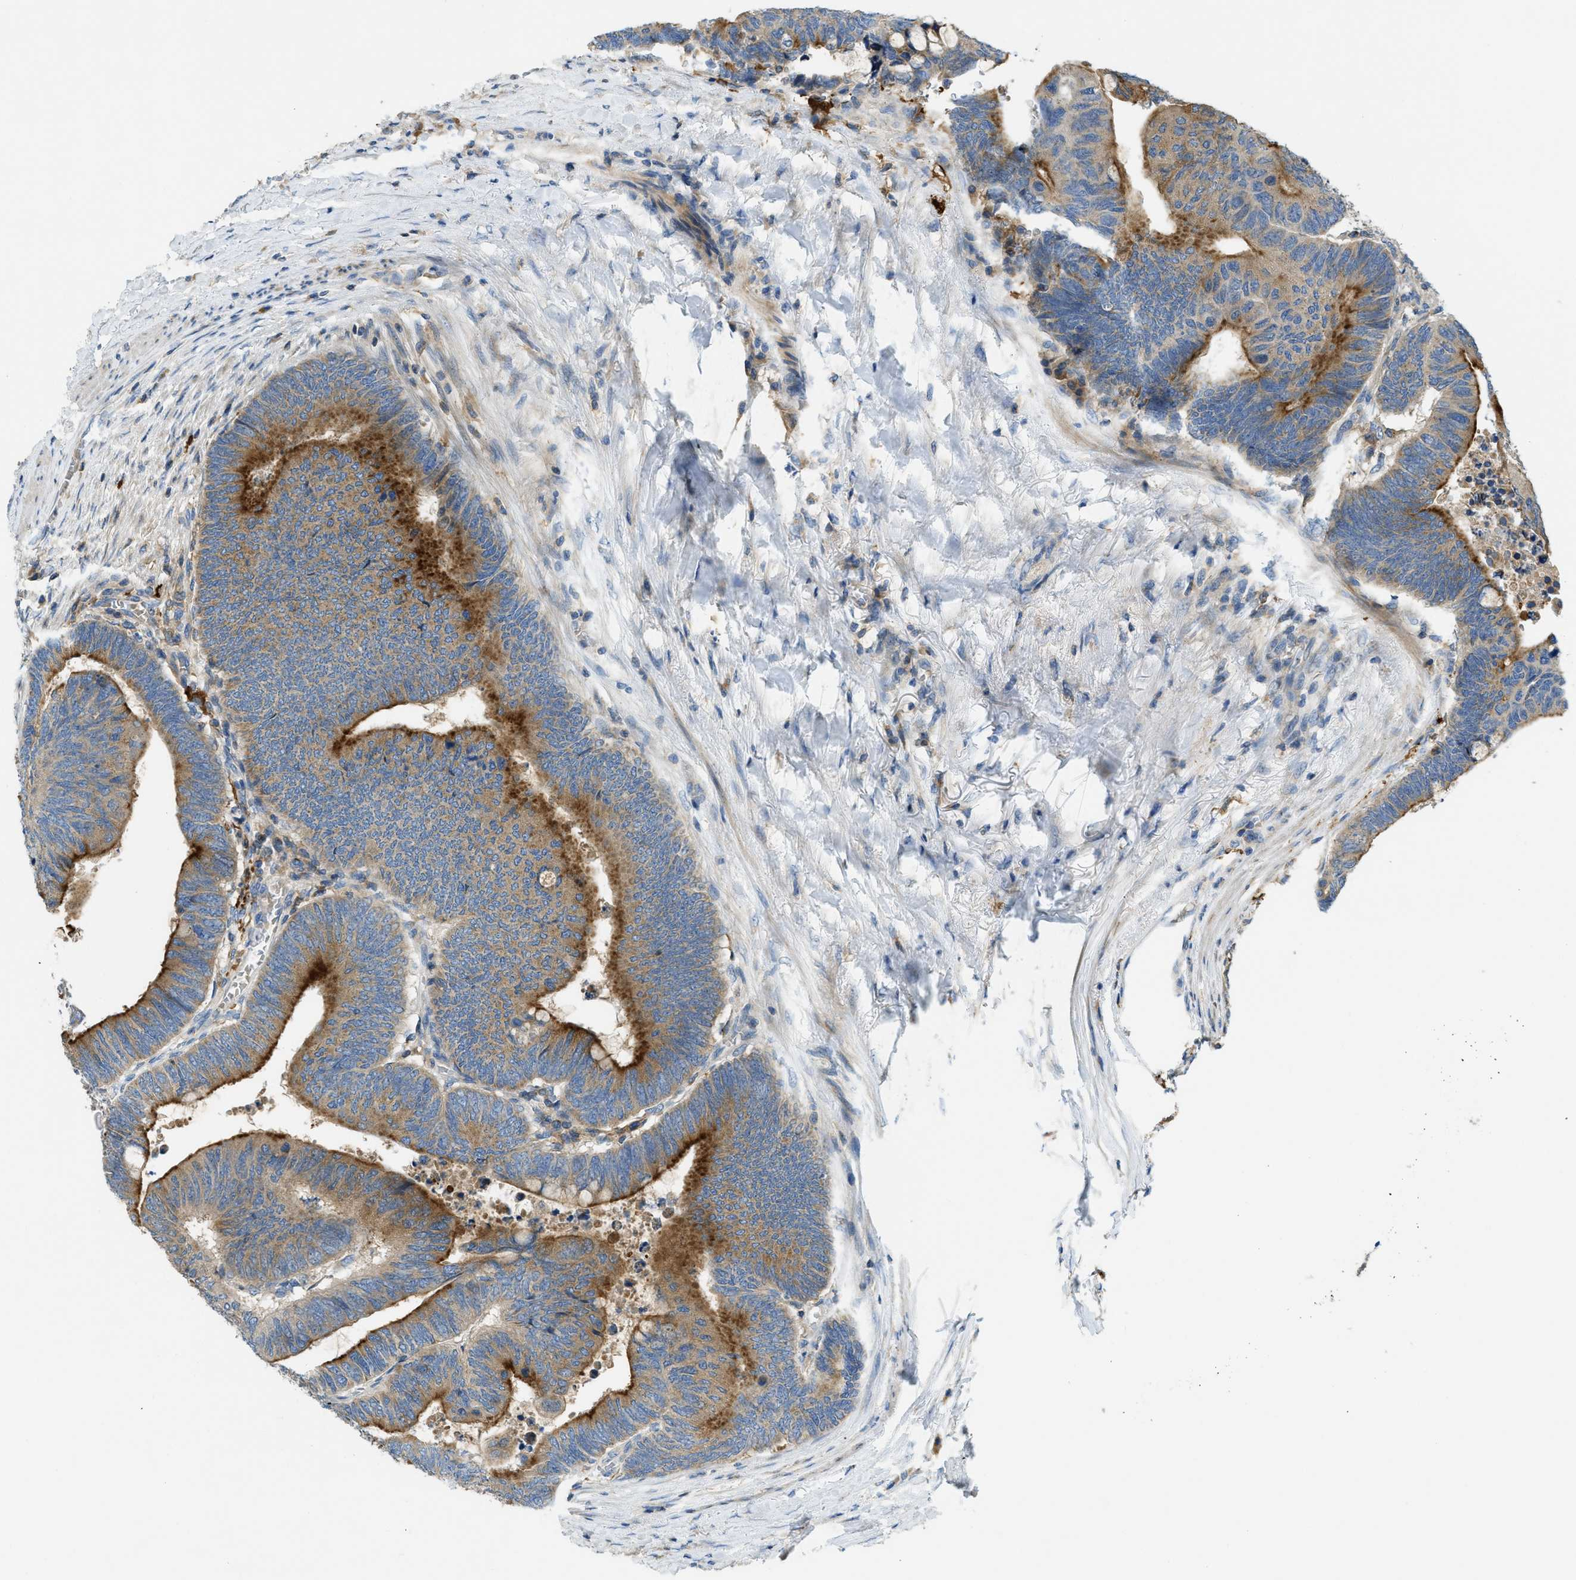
{"staining": {"intensity": "strong", "quantity": "25%-75%", "location": "cytoplasmic/membranous"}, "tissue": "colorectal cancer", "cell_type": "Tumor cells", "image_type": "cancer", "snomed": [{"axis": "morphology", "description": "Normal tissue, NOS"}, {"axis": "morphology", "description": "Adenocarcinoma, NOS"}, {"axis": "topography", "description": "Rectum"}, {"axis": "topography", "description": "Peripheral nerve tissue"}], "caption": "A brown stain shows strong cytoplasmic/membranous positivity of a protein in colorectal cancer (adenocarcinoma) tumor cells. The protein of interest is stained brown, and the nuclei are stained in blue (DAB IHC with brightfield microscopy, high magnification).", "gene": "RFFL", "patient": {"sex": "male", "age": 92}}